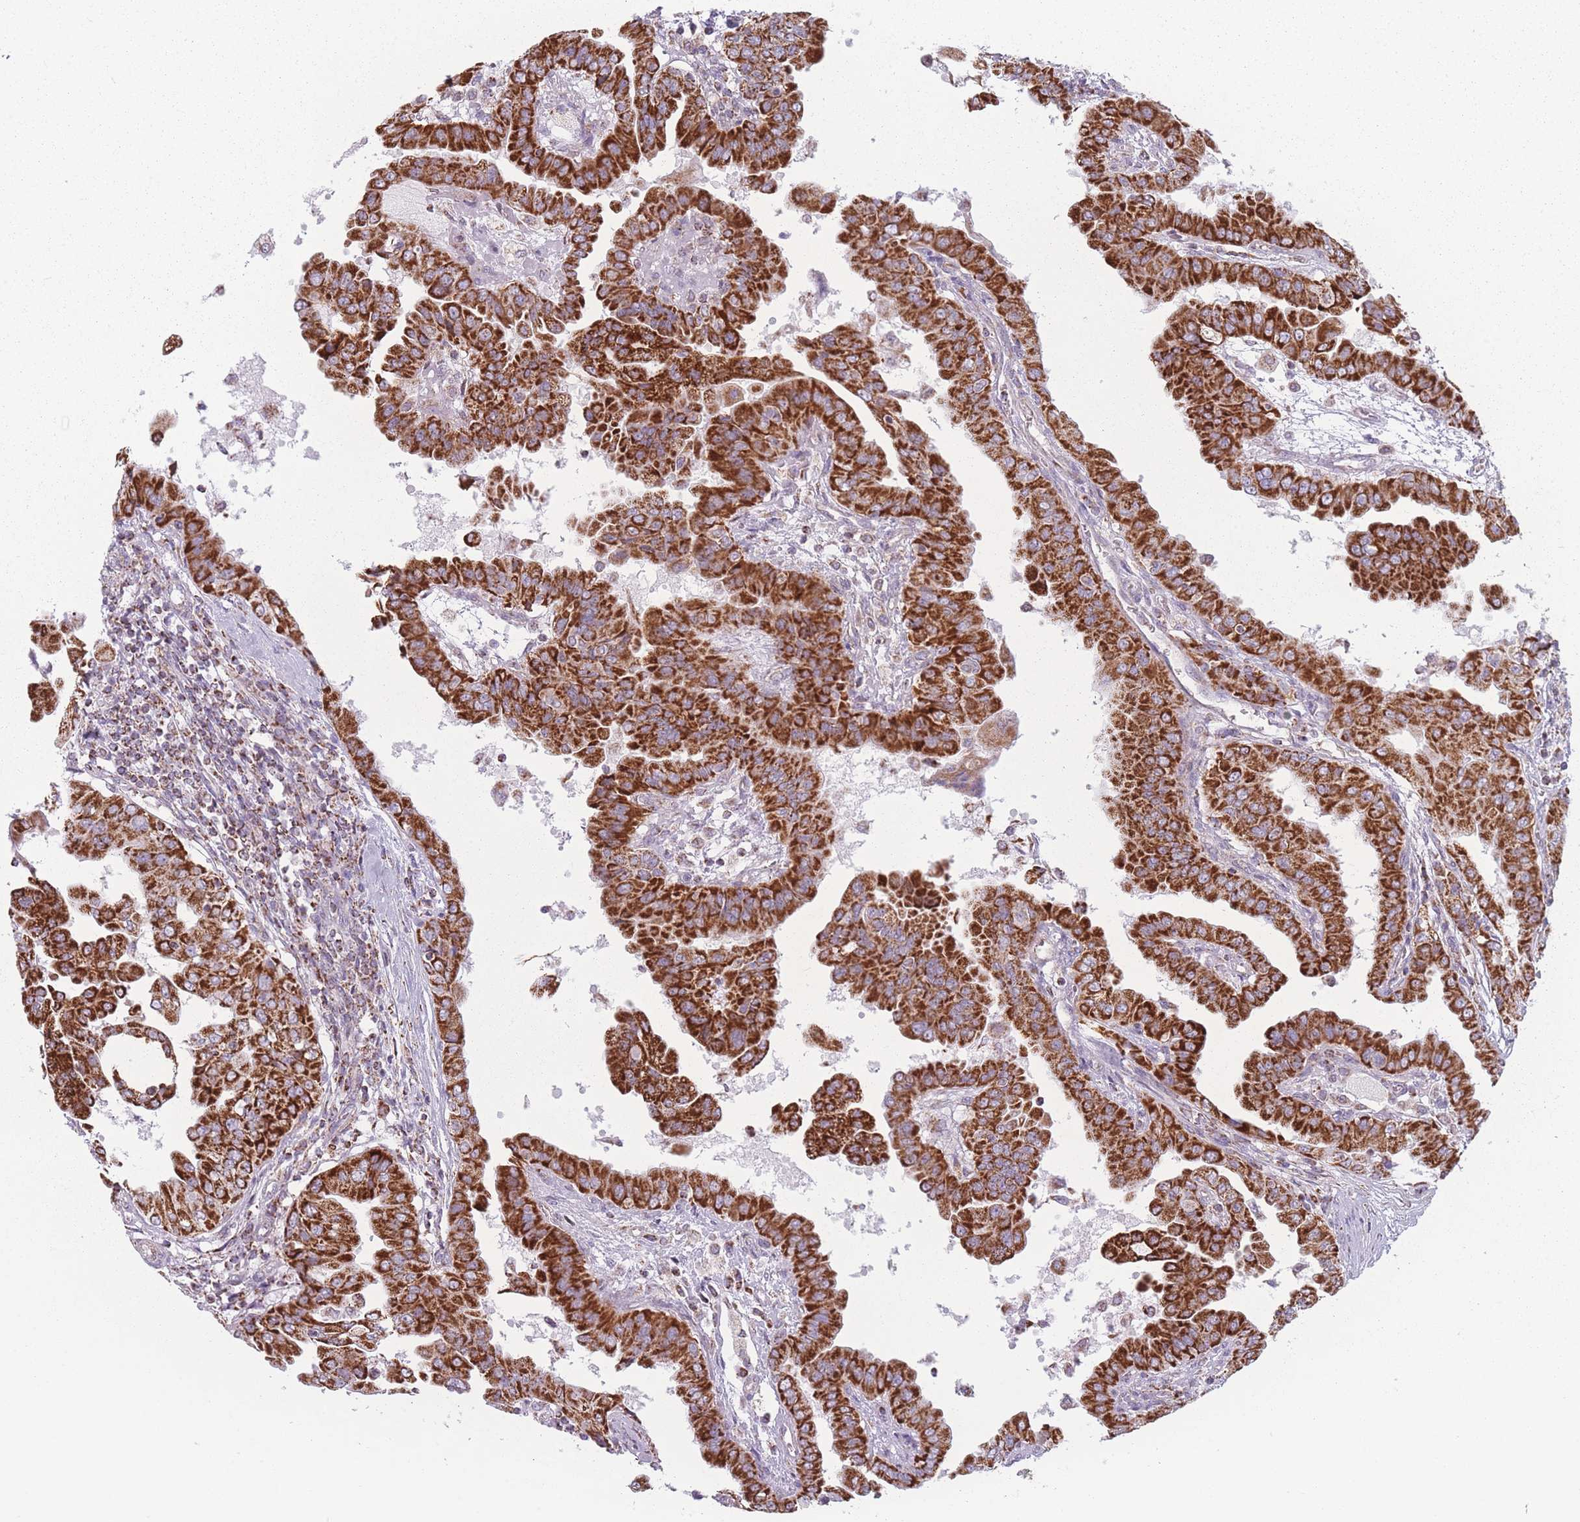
{"staining": {"intensity": "strong", "quantity": ">75%", "location": "cytoplasmic/membranous"}, "tissue": "thyroid cancer", "cell_type": "Tumor cells", "image_type": "cancer", "snomed": [{"axis": "morphology", "description": "Papillary adenocarcinoma, NOS"}, {"axis": "topography", "description": "Thyroid gland"}], "caption": "Strong cytoplasmic/membranous positivity is present in approximately >75% of tumor cells in thyroid papillary adenocarcinoma.", "gene": "DCHS1", "patient": {"sex": "male", "age": 33}}